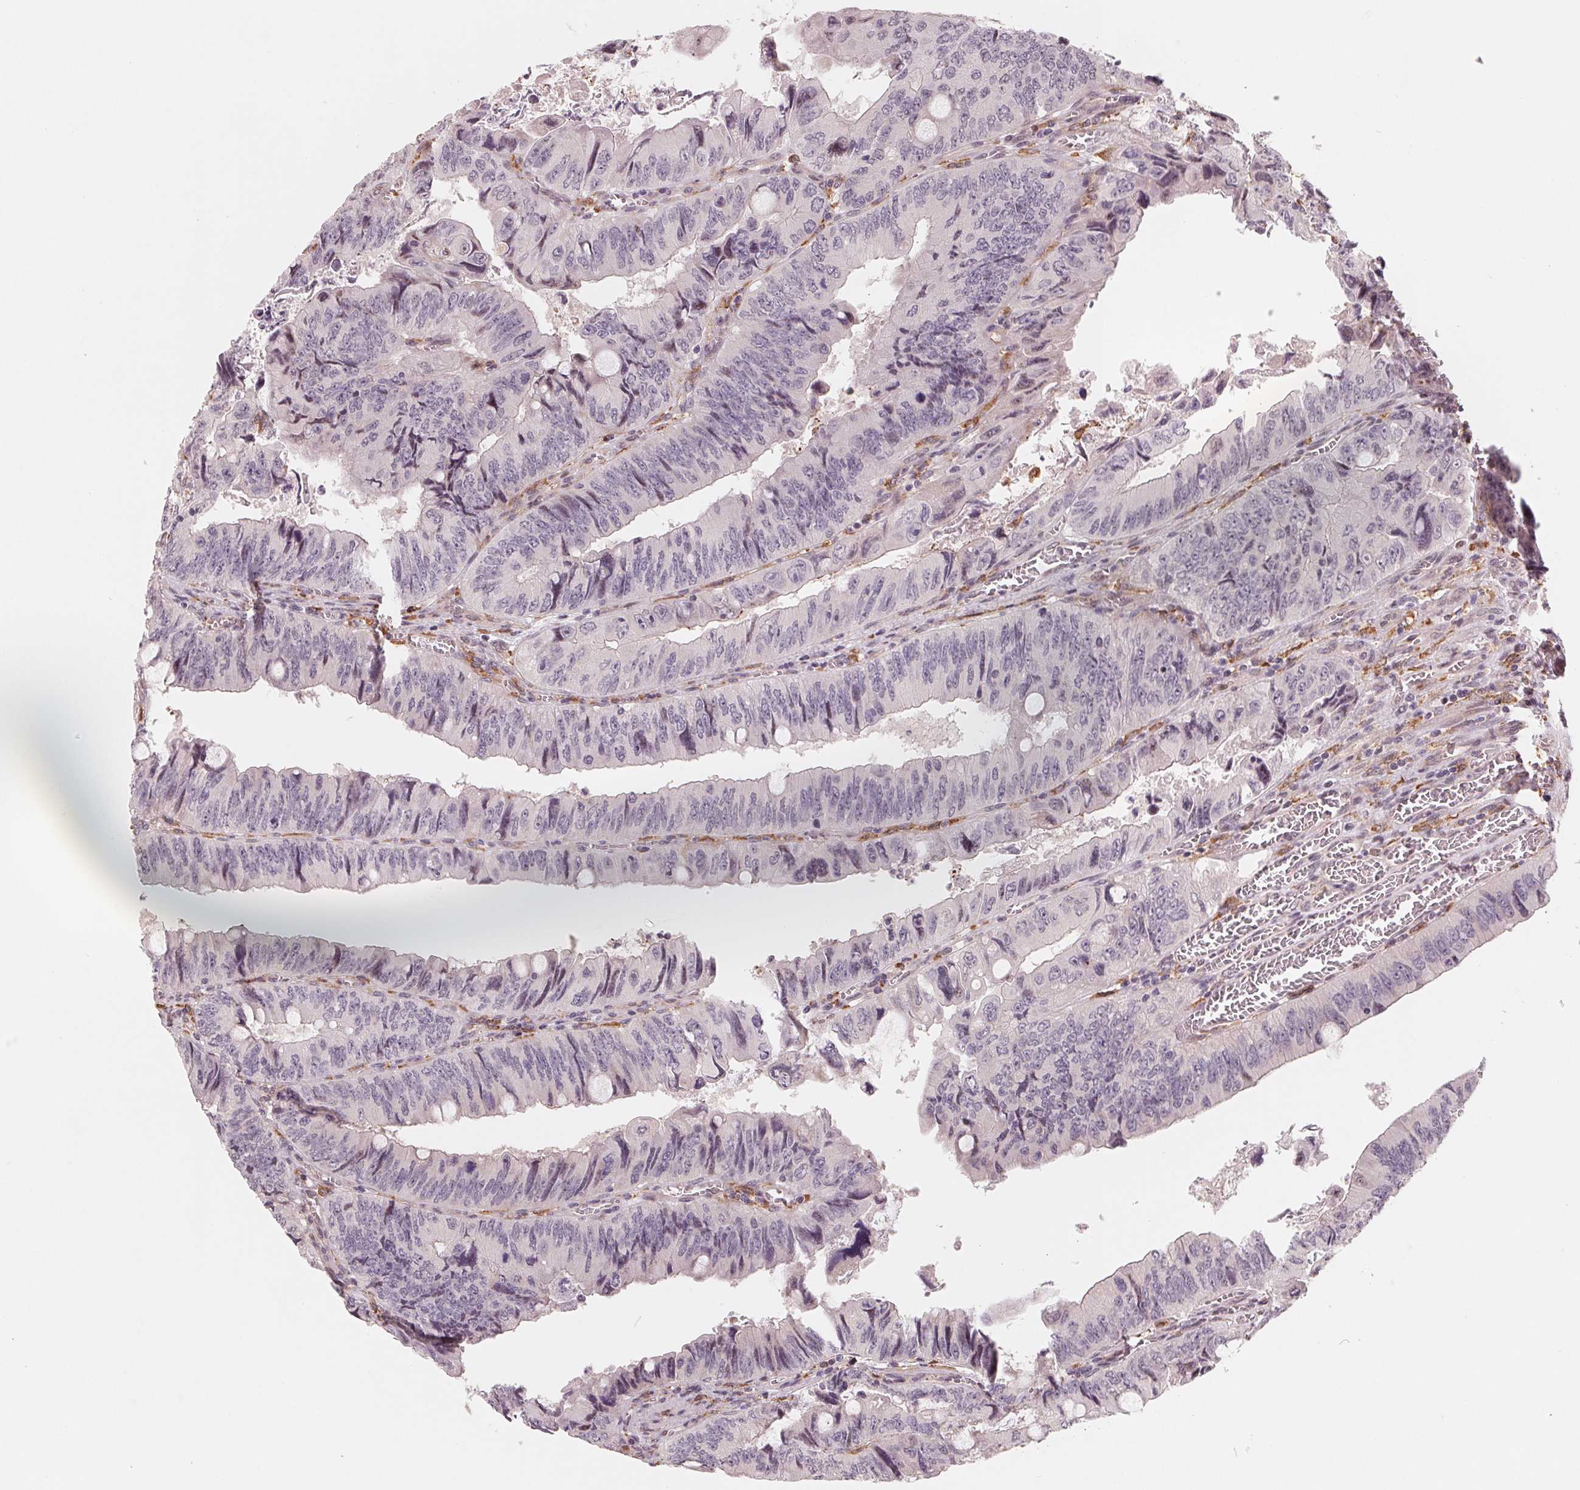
{"staining": {"intensity": "negative", "quantity": "none", "location": "none"}, "tissue": "colorectal cancer", "cell_type": "Tumor cells", "image_type": "cancer", "snomed": [{"axis": "morphology", "description": "Adenocarcinoma, NOS"}, {"axis": "topography", "description": "Colon"}], "caption": "Immunohistochemistry (IHC) of human colorectal cancer (adenocarcinoma) exhibits no expression in tumor cells.", "gene": "IL9R", "patient": {"sex": "female", "age": 84}}